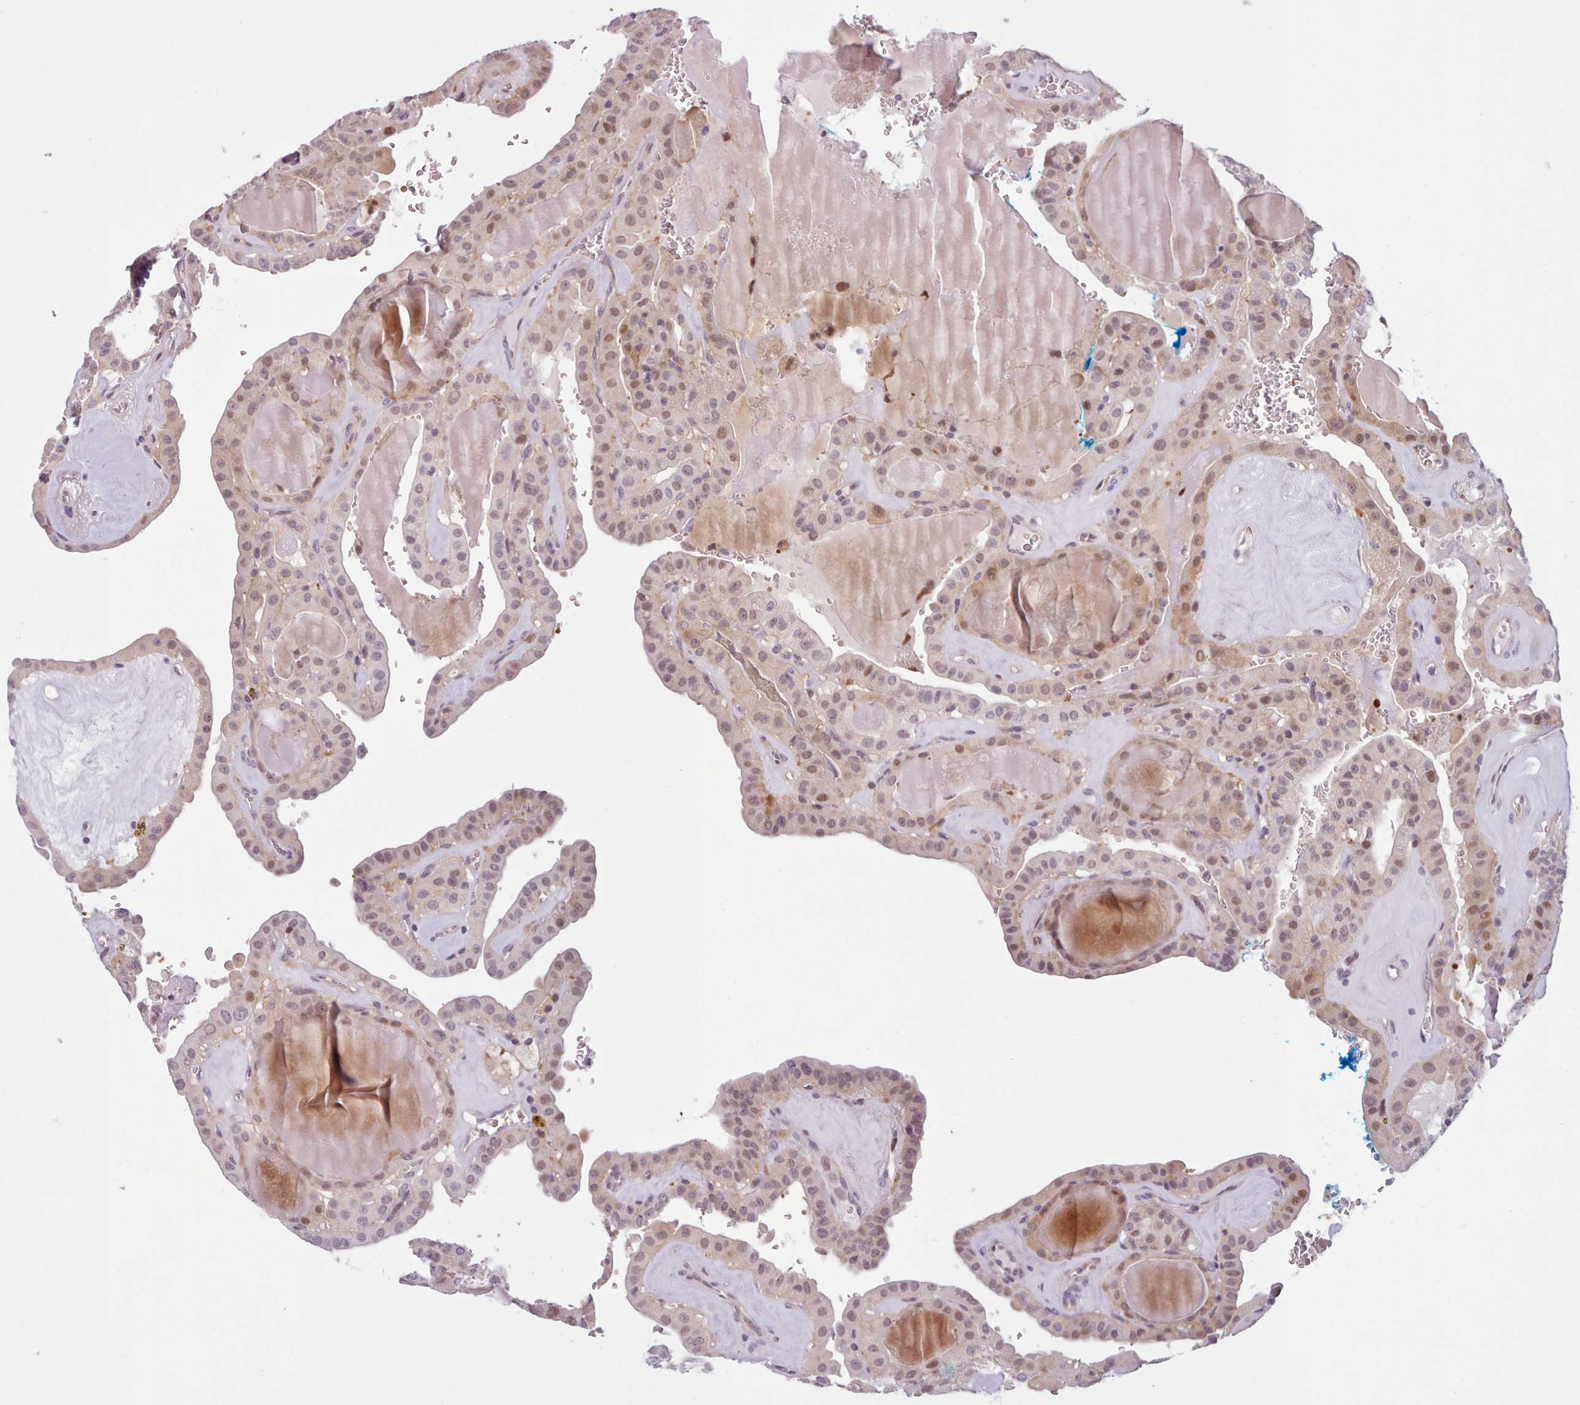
{"staining": {"intensity": "weak", "quantity": "25%-75%", "location": "cytoplasmic/membranous,nuclear"}, "tissue": "thyroid cancer", "cell_type": "Tumor cells", "image_type": "cancer", "snomed": [{"axis": "morphology", "description": "Papillary adenocarcinoma, NOS"}, {"axis": "topography", "description": "Thyroid gland"}], "caption": "Tumor cells exhibit low levels of weak cytoplasmic/membranous and nuclear positivity in about 25%-75% of cells in papillary adenocarcinoma (thyroid). Immunohistochemistry (ihc) stains the protein of interest in brown and the nuclei are stained blue.", "gene": "KBTBD7", "patient": {"sex": "male", "age": 52}}